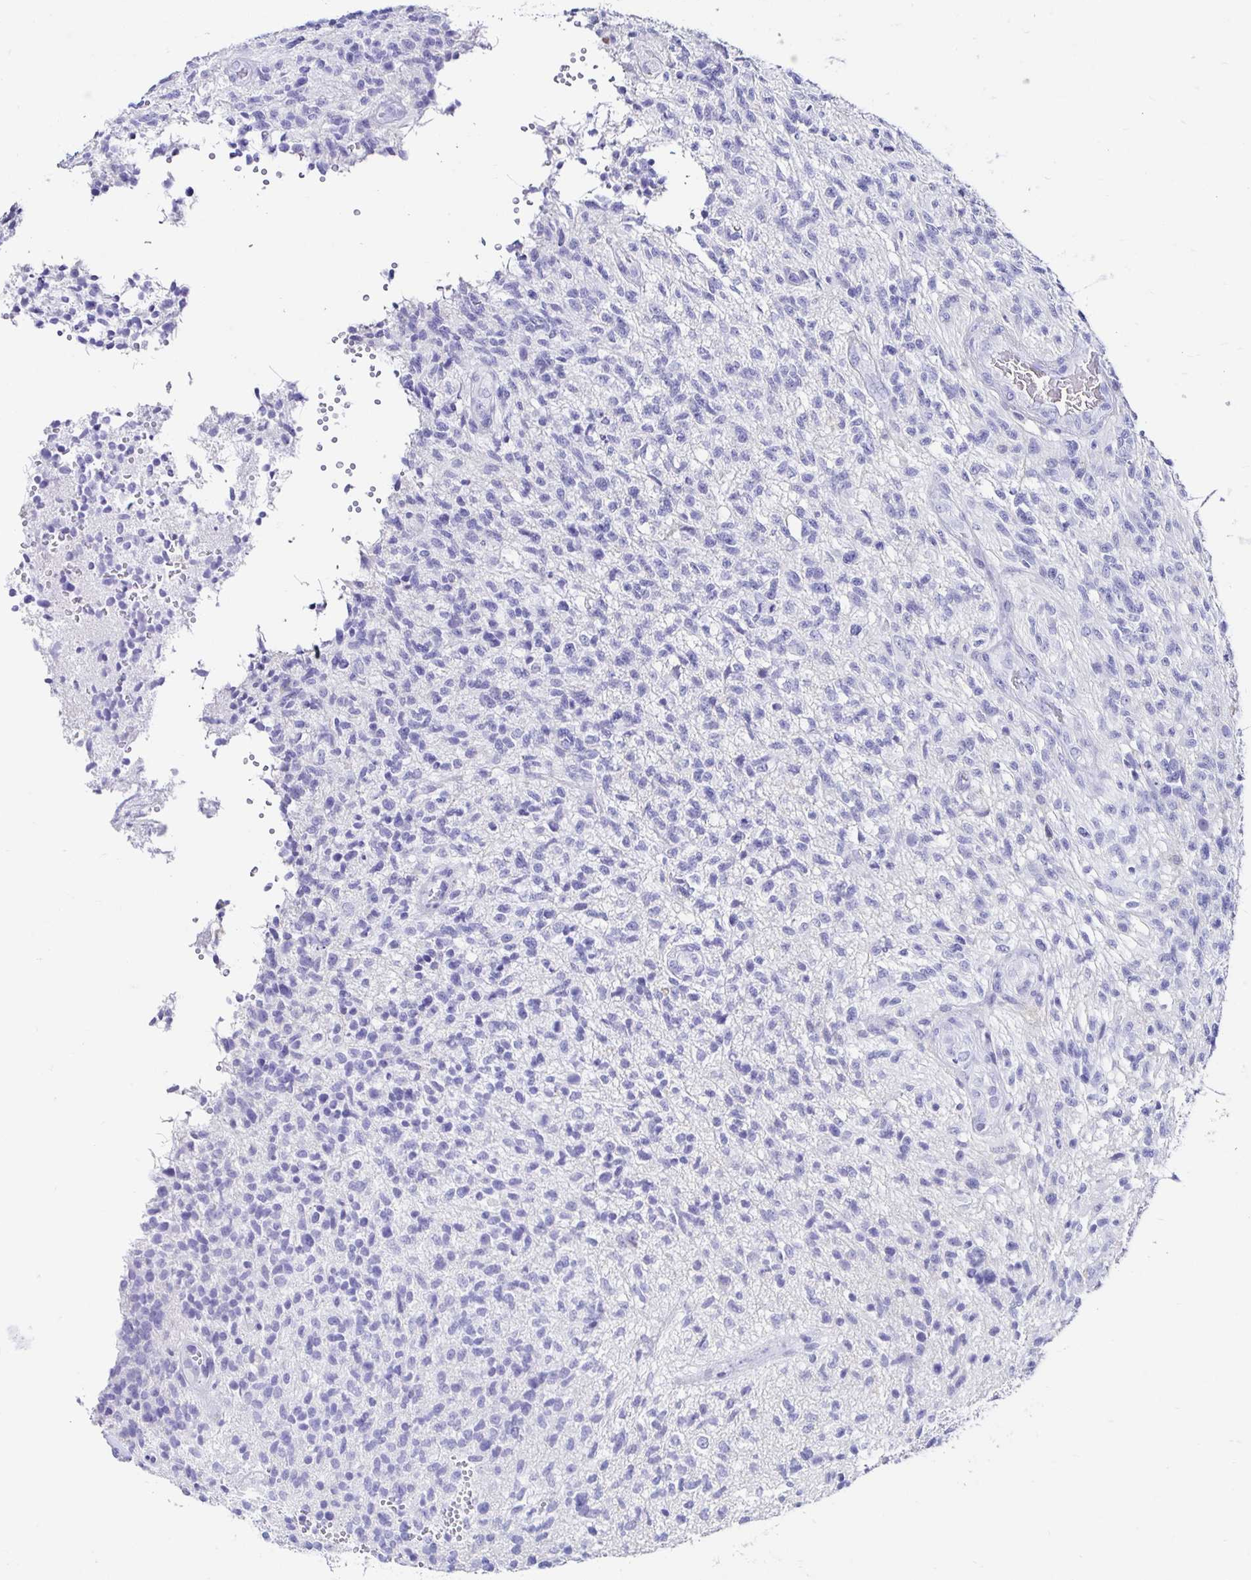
{"staining": {"intensity": "negative", "quantity": "none", "location": "none"}, "tissue": "glioma", "cell_type": "Tumor cells", "image_type": "cancer", "snomed": [{"axis": "morphology", "description": "Glioma, malignant, High grade"}, {"axis": "topography", "description": "Brain"}], "caption": "Immunohistochemistry (IHC) histopathology image of neoplastic tissue: human malignant glioma (high-grade) stained with DAB shows no significant protein expression in tumor cells. The staining is performed using DAB (3,3'-diaminobenzidine) brown chromogen with nuclei counter-stained in using hematoxylin.", "gene": "CA9", "patient": {"sex": "male", "age": 56}}